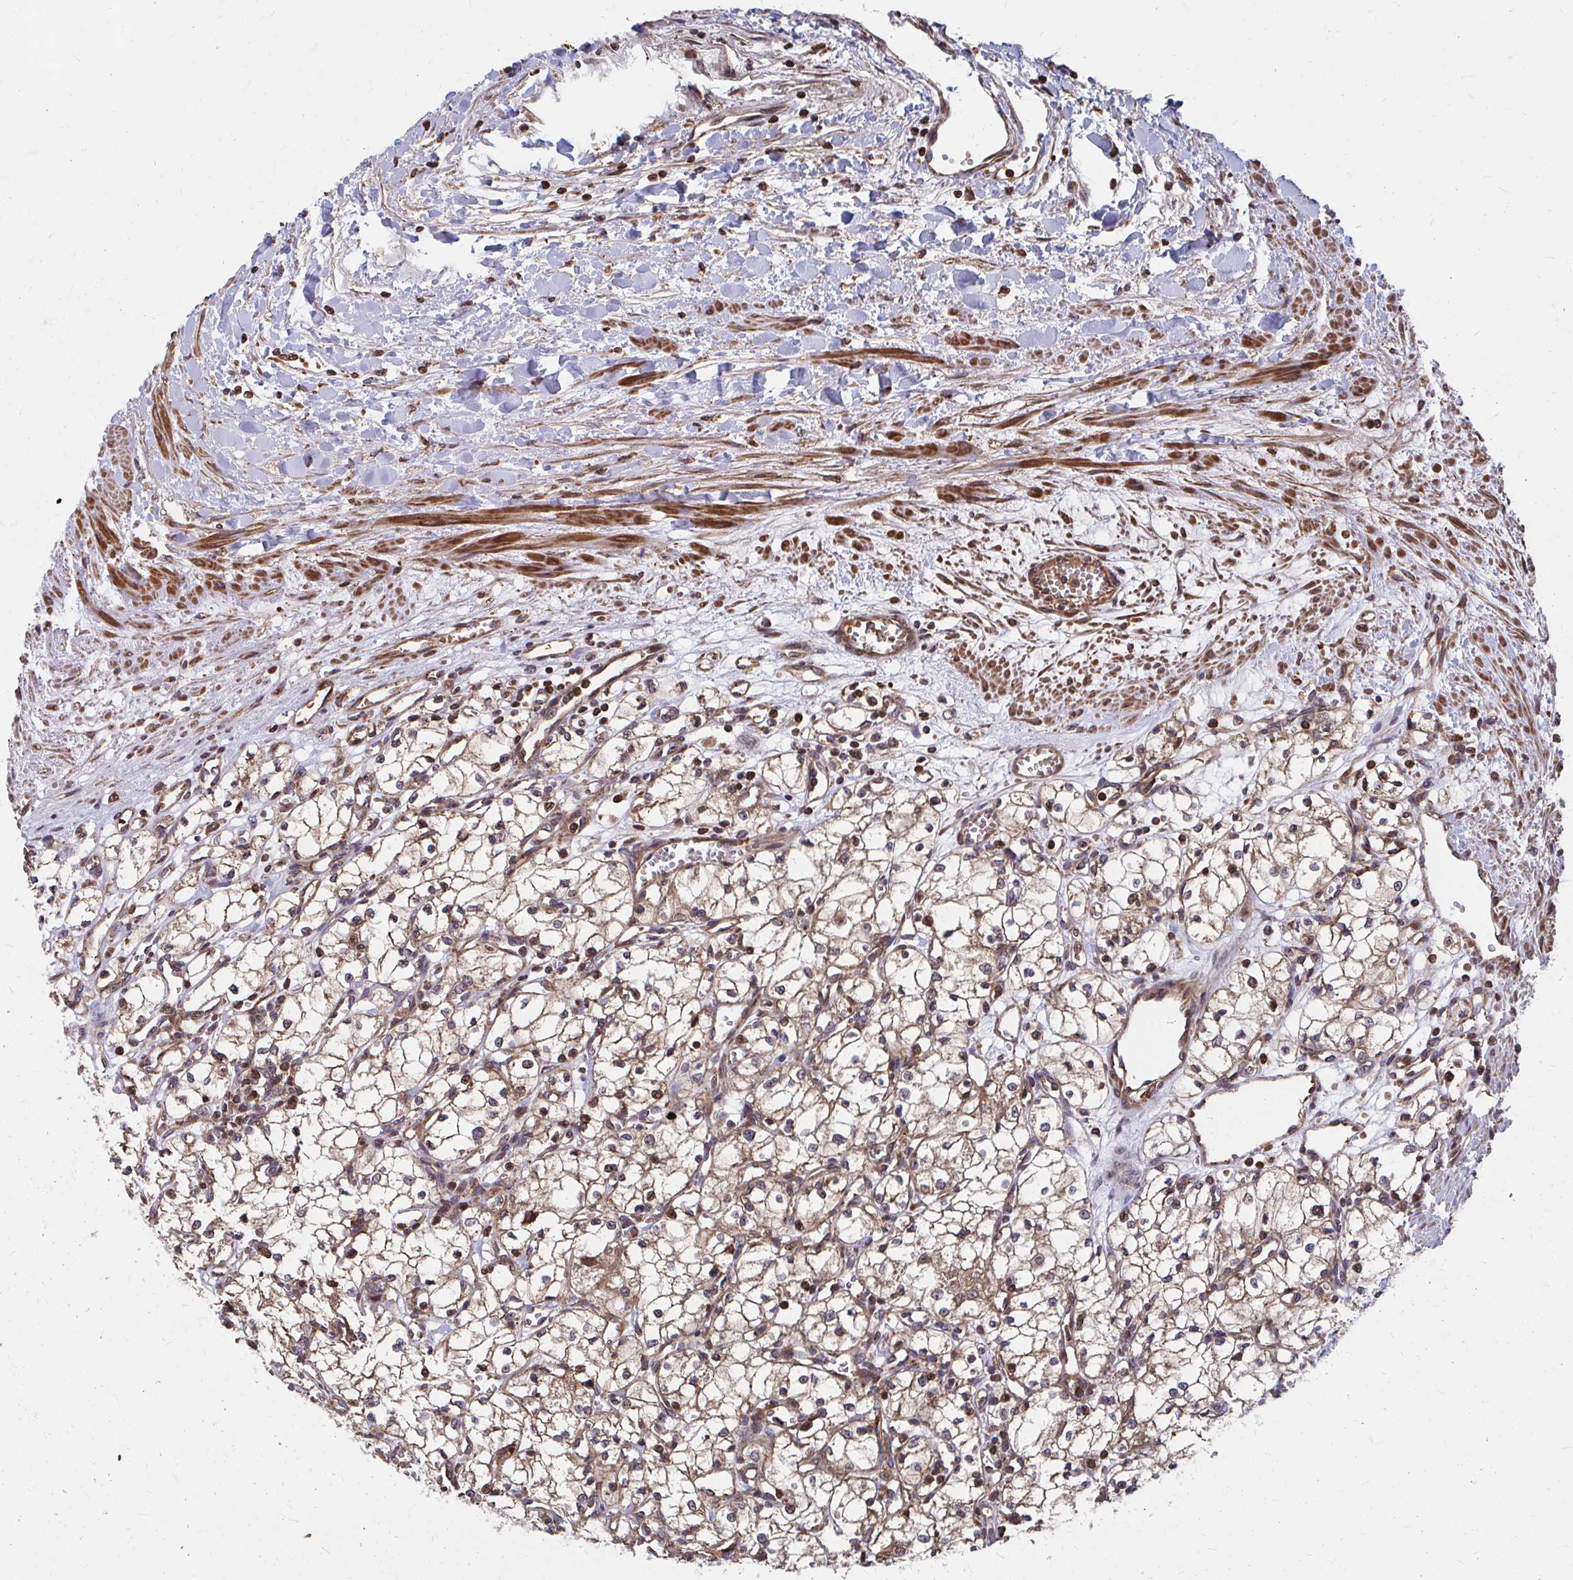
{"staining": {"intensity": "moderate", "quantity": ">75%", "location": "cytoplasmic/membranous,nuclear"}, "tissue": "renal cancer", "cell_type": "Tumor cells", "image_type": "cancer", "snomed": [{"axis": "morphology", "description": "Adenocarcinoma, NOS"}, {"axis": "topography", "description": "Kidney"}], "caption": "A brown stain highlights moderate cytoplasmic/membranous and nuclear expression of a protein in renal cancer tumor cells.", "gene": "FAM89A", "patient": {"sex": "male", "age": 59}}